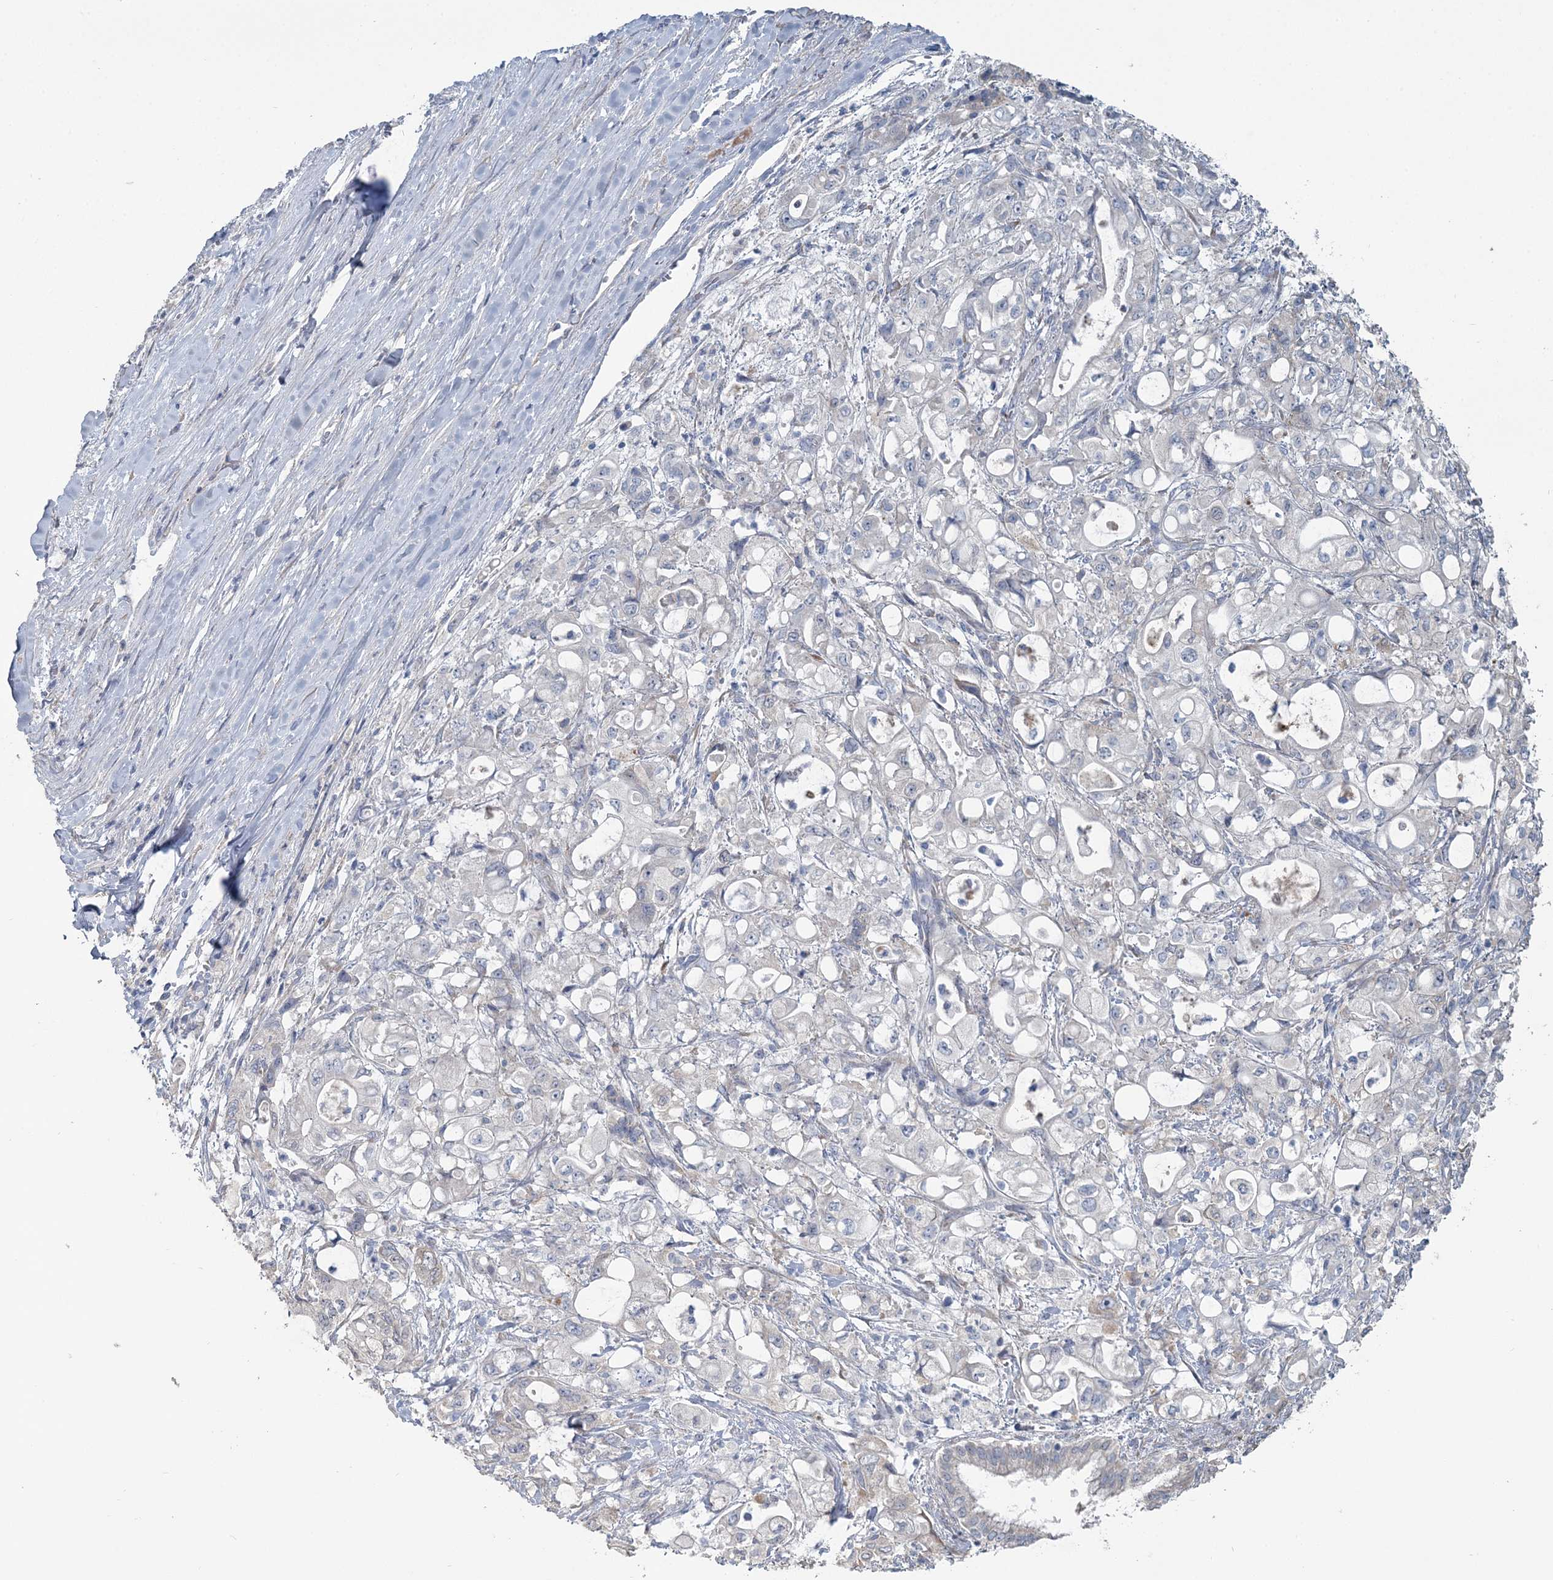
{"staining": {"intensity": "negative", "quantity": "none", "location": "none"}, "tissue": "pancreatic cancer", "cell_type": "Tumor cells", "image_type": "cancer", "snomed": [{"axis": "morphology", "description": "Adenocarcinoma, NOS"}, {"axis": "topography", "description": "Pancreas"}], "caption": "Pancreatic cancer (adenocarcinoma) stained for a protein using IHC reveals no positivity tumor cells.", "gene": "CMBL", "patient": {"sex": "male", "age": 79}}